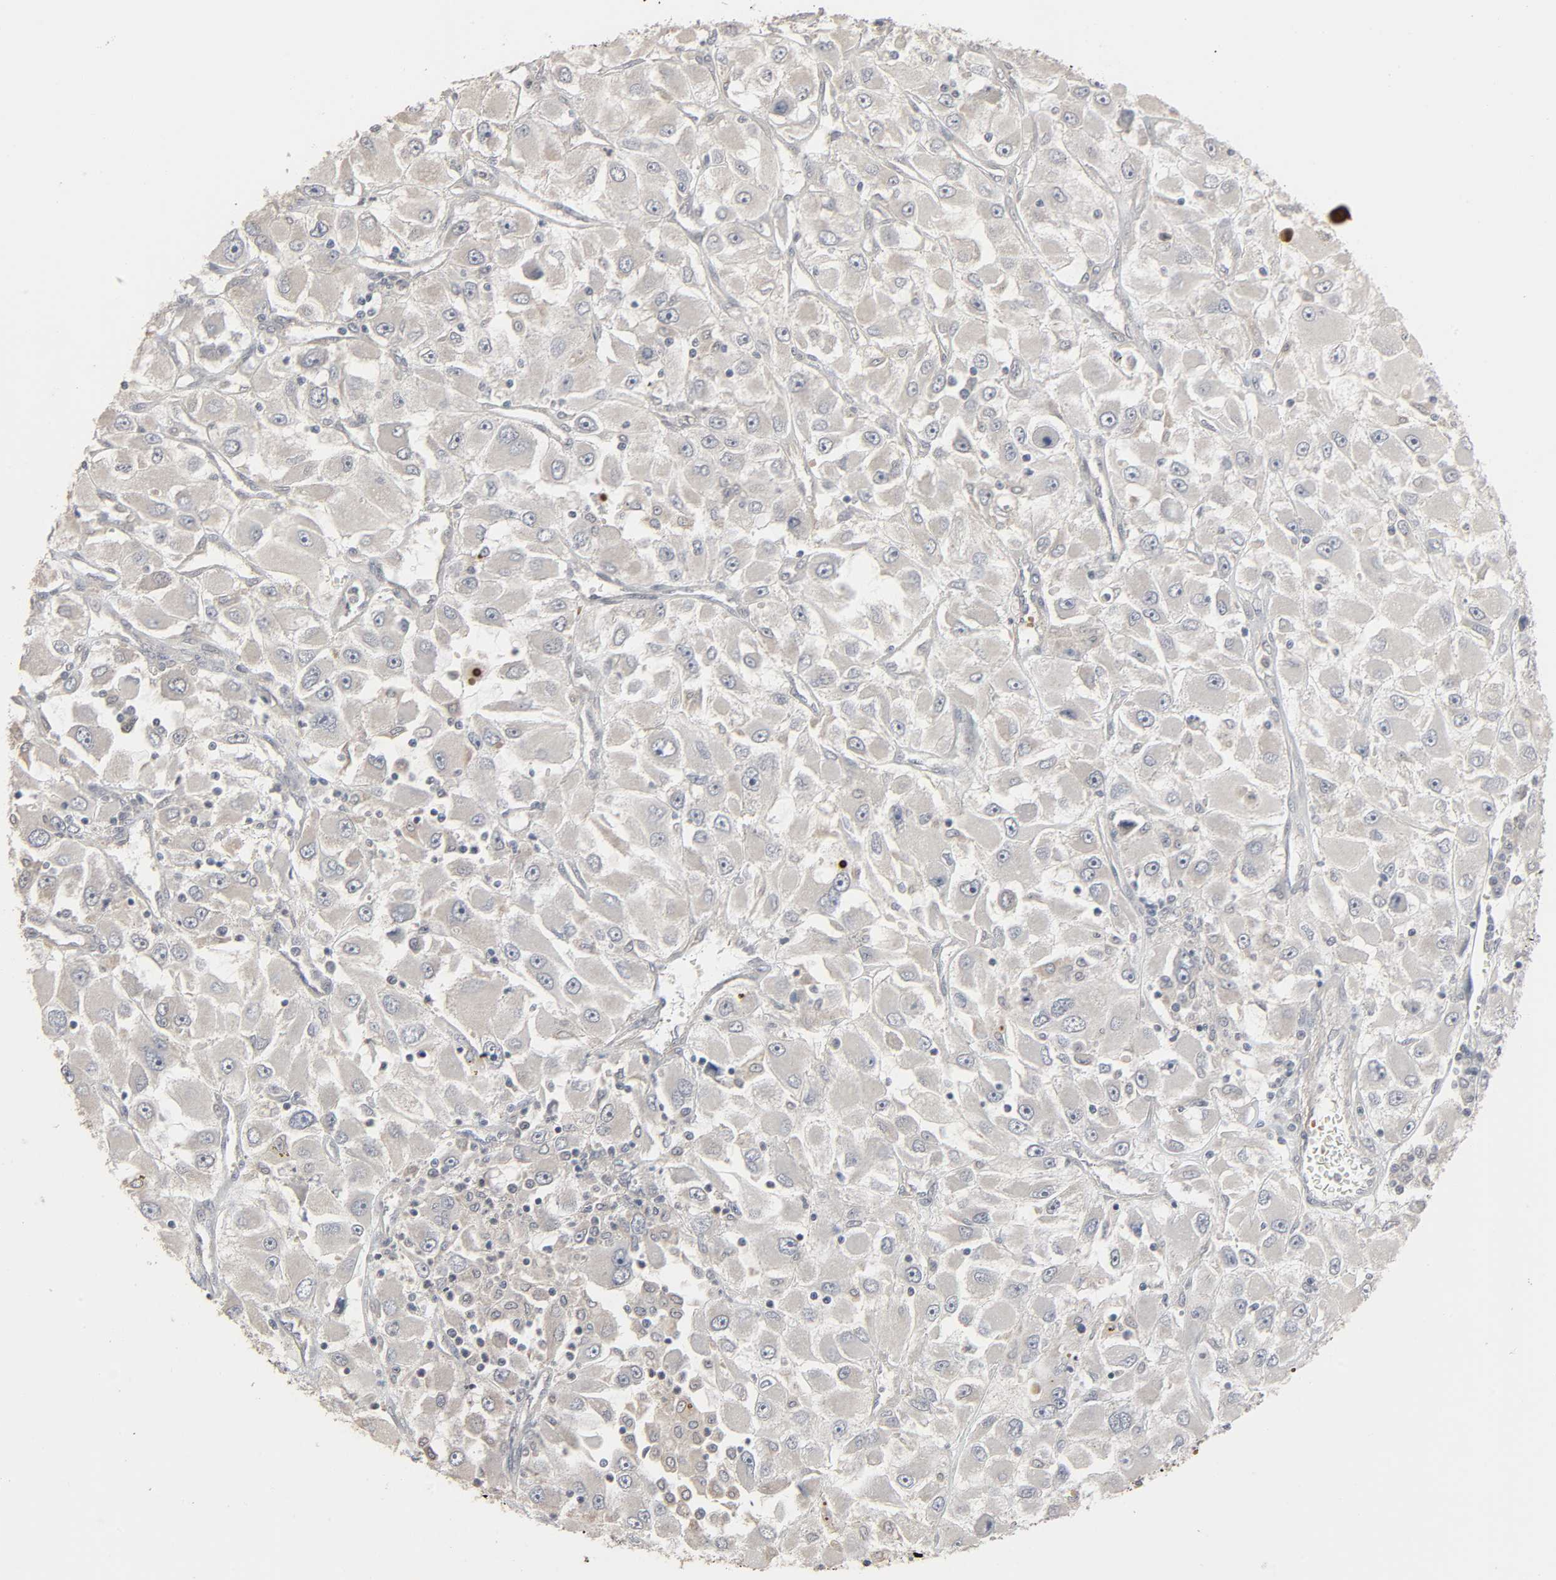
{"staining": {"intensity": "negative", "quantity": "none", "location": "none"}, "tissue": "renal cancer", "cell_type": "Tumor cells", "image_type": "cancer", "snomed": [{"axis": "morphology", "description": "Adenocarcinoma, NOS"}, {"axis": "topography", "description": "Kidney"}], "caption": "This is an immunohistochemistry micrograph of human renal adenocarcinoma. There is no staining in tumor cells.", "gene": "ZNF222", "patient": {"sex": "female", "age": 52}}